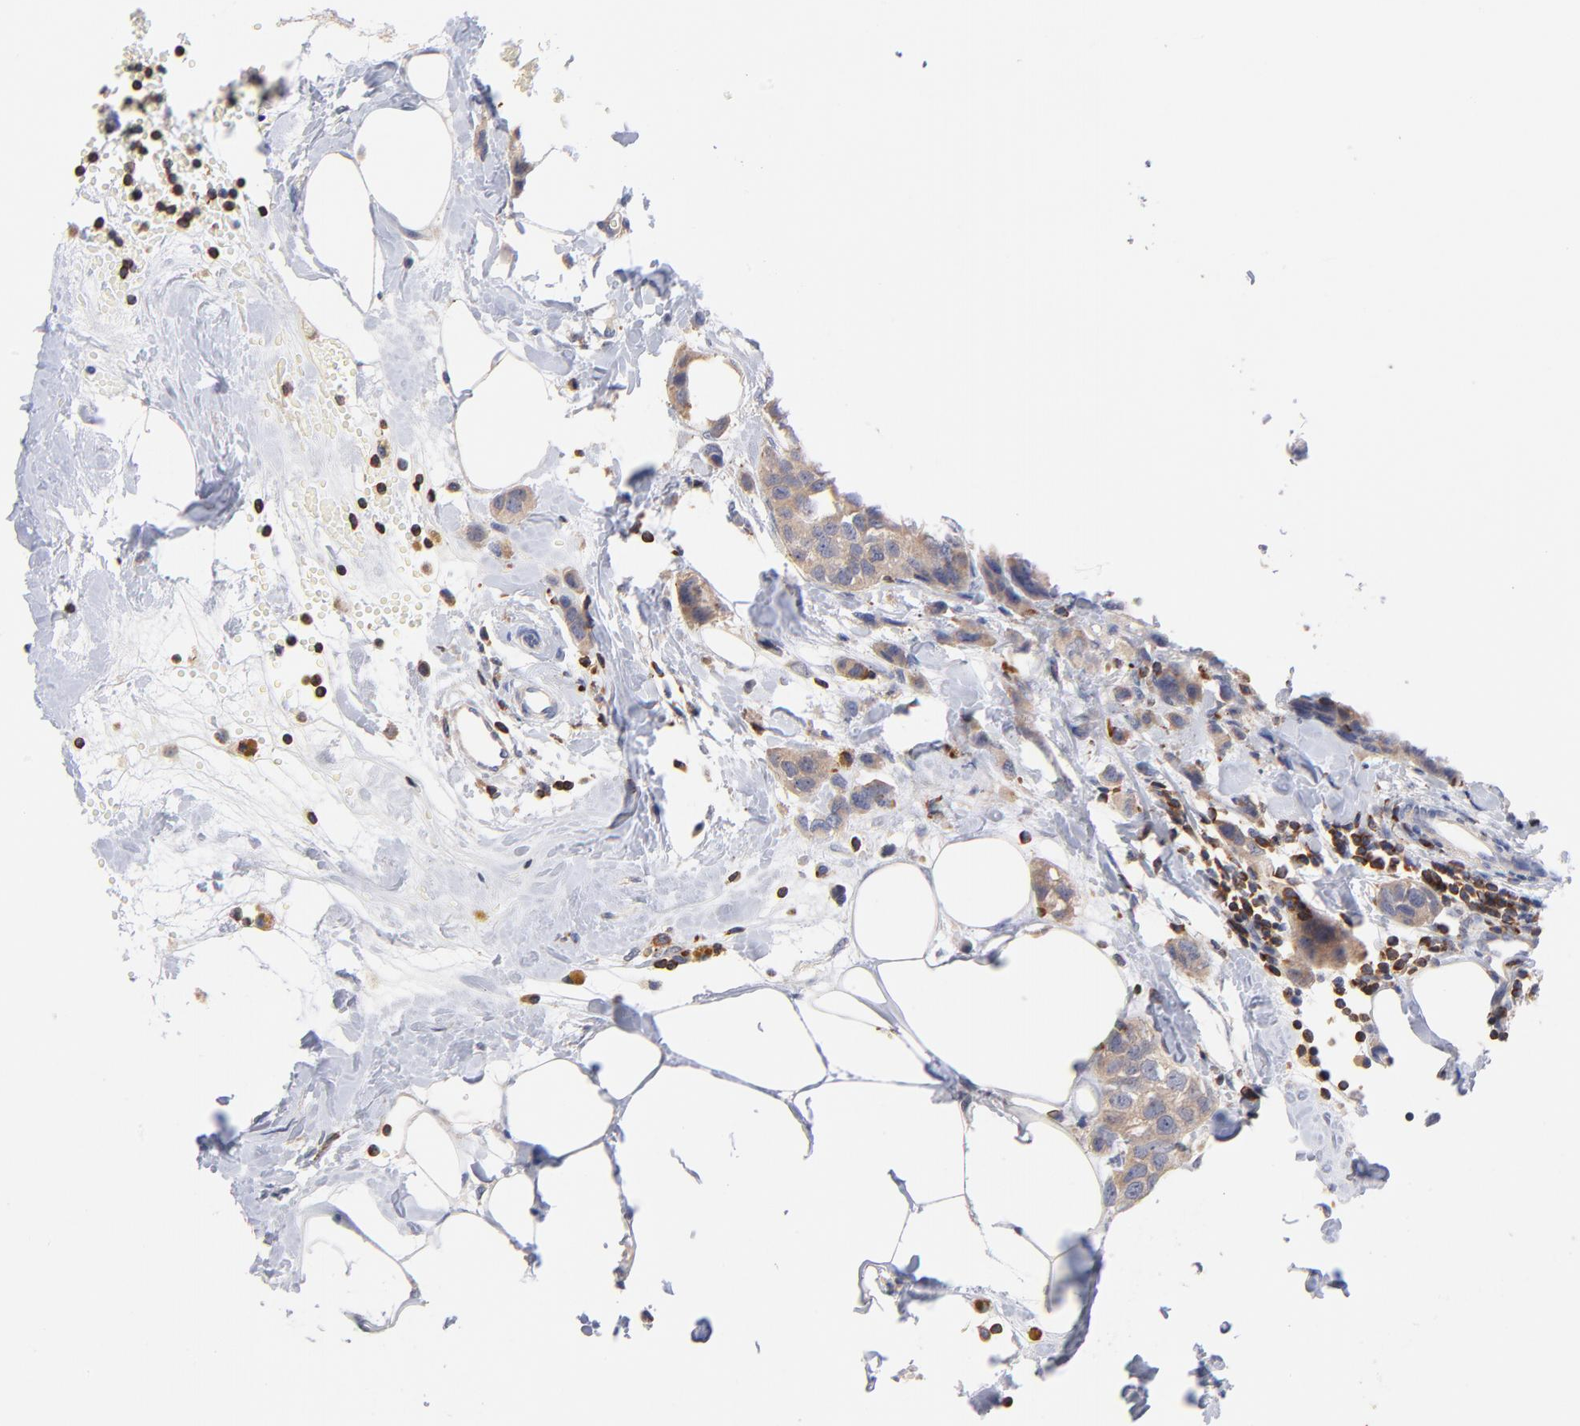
{"staining": {"intensity": "weak", "quantity": ">75%", "location": "cytoplasmic/membranous"}, "tissue": "breast cancer", "cell_type": "Tumor cells", "image_type": "cancer", "snomed": [{"axis": "morphology", "description": "Normal tissue, NOS"}, {"axis": "morphology", "description": "Duct carcinoma"}, {"axis": "topography", "description": "Breast"}], "caption": "Immunohistochemical staining of infiltrating ductal carcinoma (breast) shows low levels of weak cytoplasmic/membranous protein expression in approximately >75% of tumor cells.", "gene": "KREMEN2", "patient": {"sex": "female", "age": 50}}